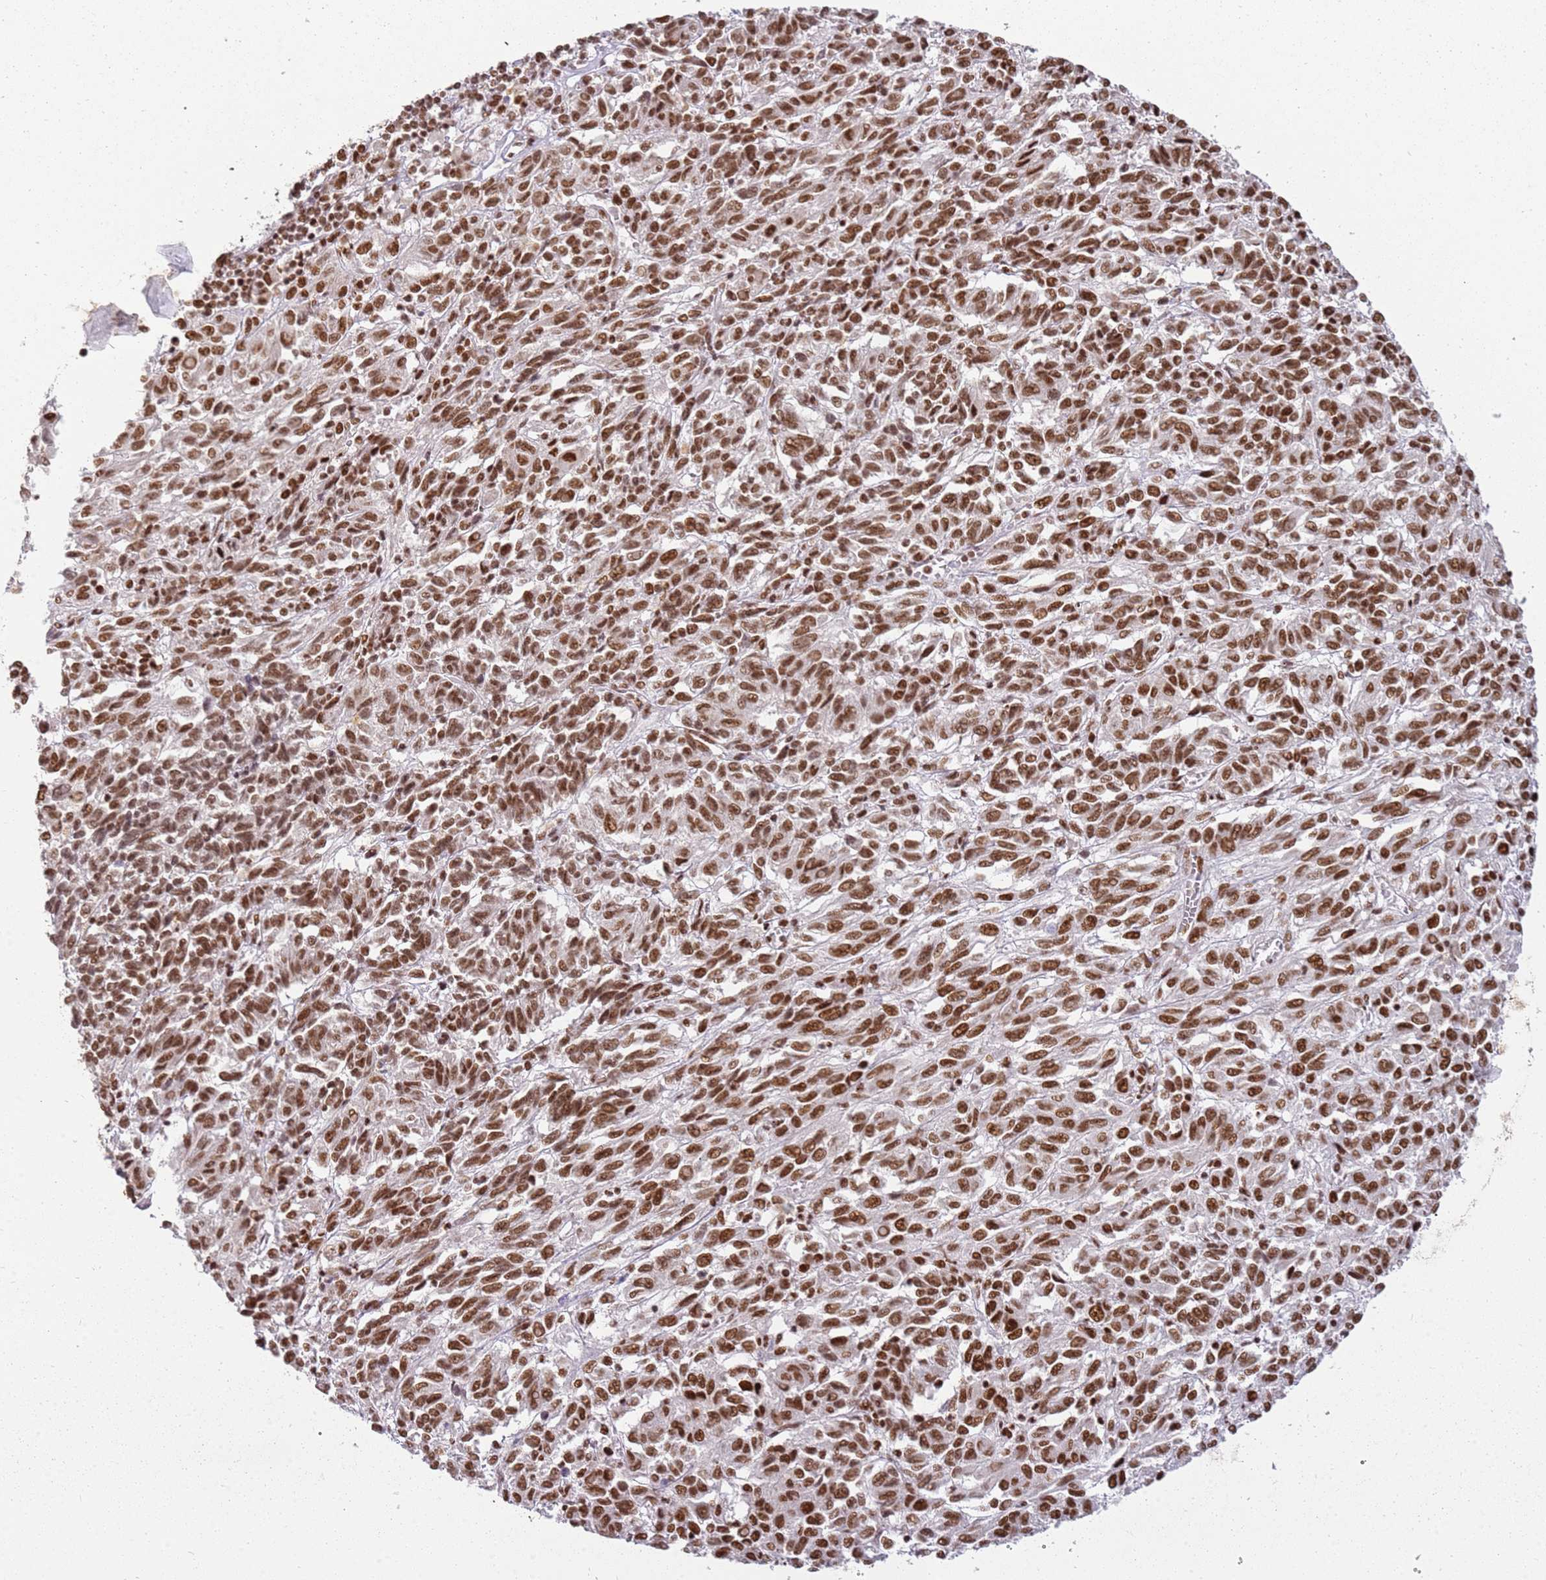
{"staining": {"intensity": "strong", "quantity": ">75%", "location": "nuclear"}, "tissue": "melanoma", "cell_type": "Tumor cells", "image_type": "cancer", "snomed": [{"axis": "morphology", "description": "Malignant melanoma, Metastatic site"}, {"axis": "topography", "description": "Lung"}], "caption": "Immunohistochemistry (IHC) of human melanoma displays high levels of strong nuclear staining in about >75% of tumor cells.", "gene": "TENT4A", "patient": {"sex": "male", "age": 64}}